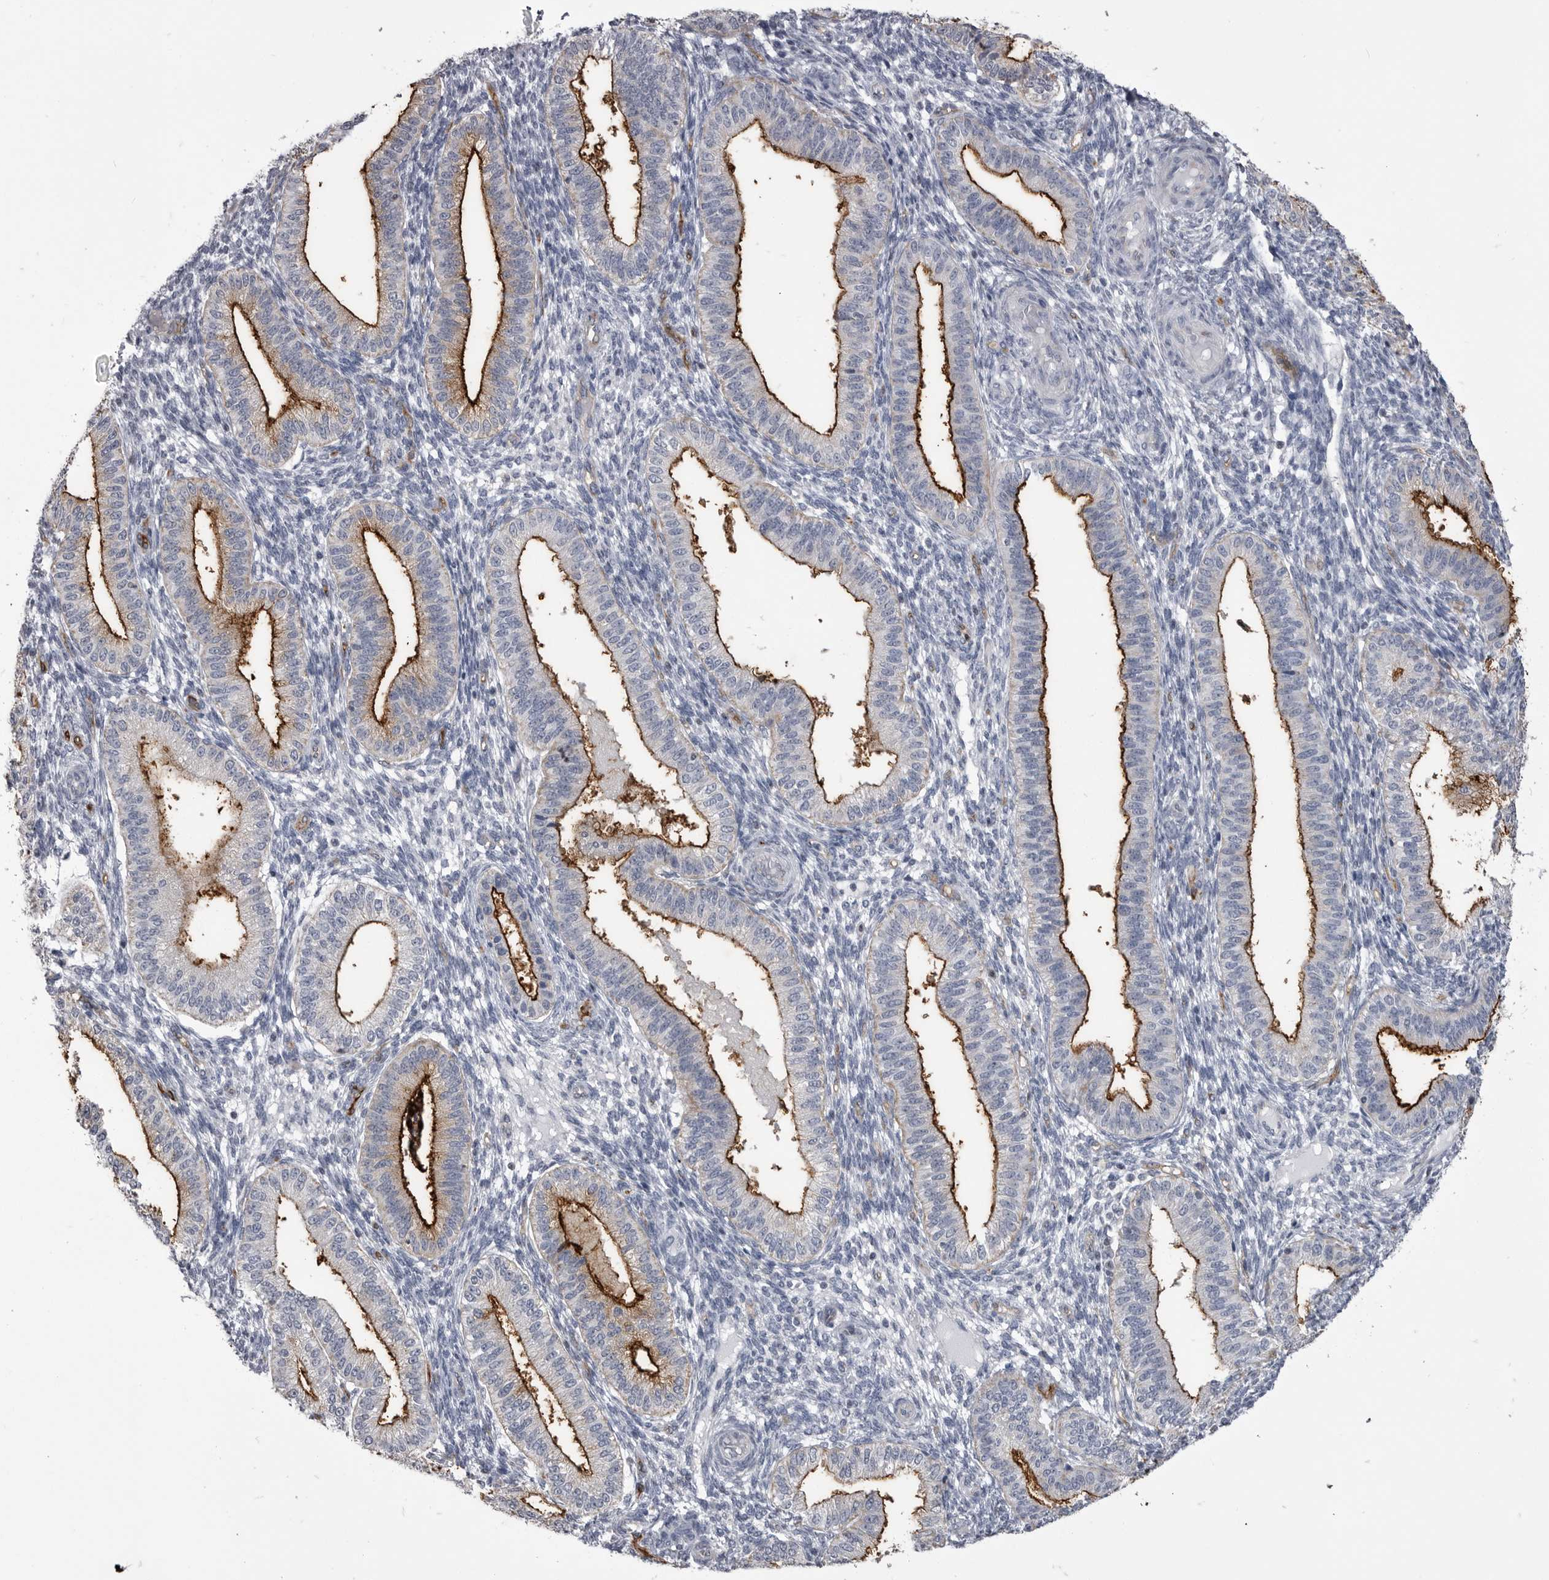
{"staining": {"intensity": "negative", "quantity": "none", "location": "none"}, "tissue": "endometrium", "cell_type": "Cells in endometrial stroma", "image_type": "normal", "snomed": [{"axis": "morphology", "description": "Normal tissue, NOS"}, {"axis": "topography", "description": "Endometrium"}], "caption": "Photomicrograph shows no significant protein expression in cells in endometrial stroma of benign endometrium. (DAB (3,3'-diaminobenzidine) immunohistochemistry with hematoxylin counter stain).", "gene": "OPLAH", "patient": {"sex": "female", "age": 39}}